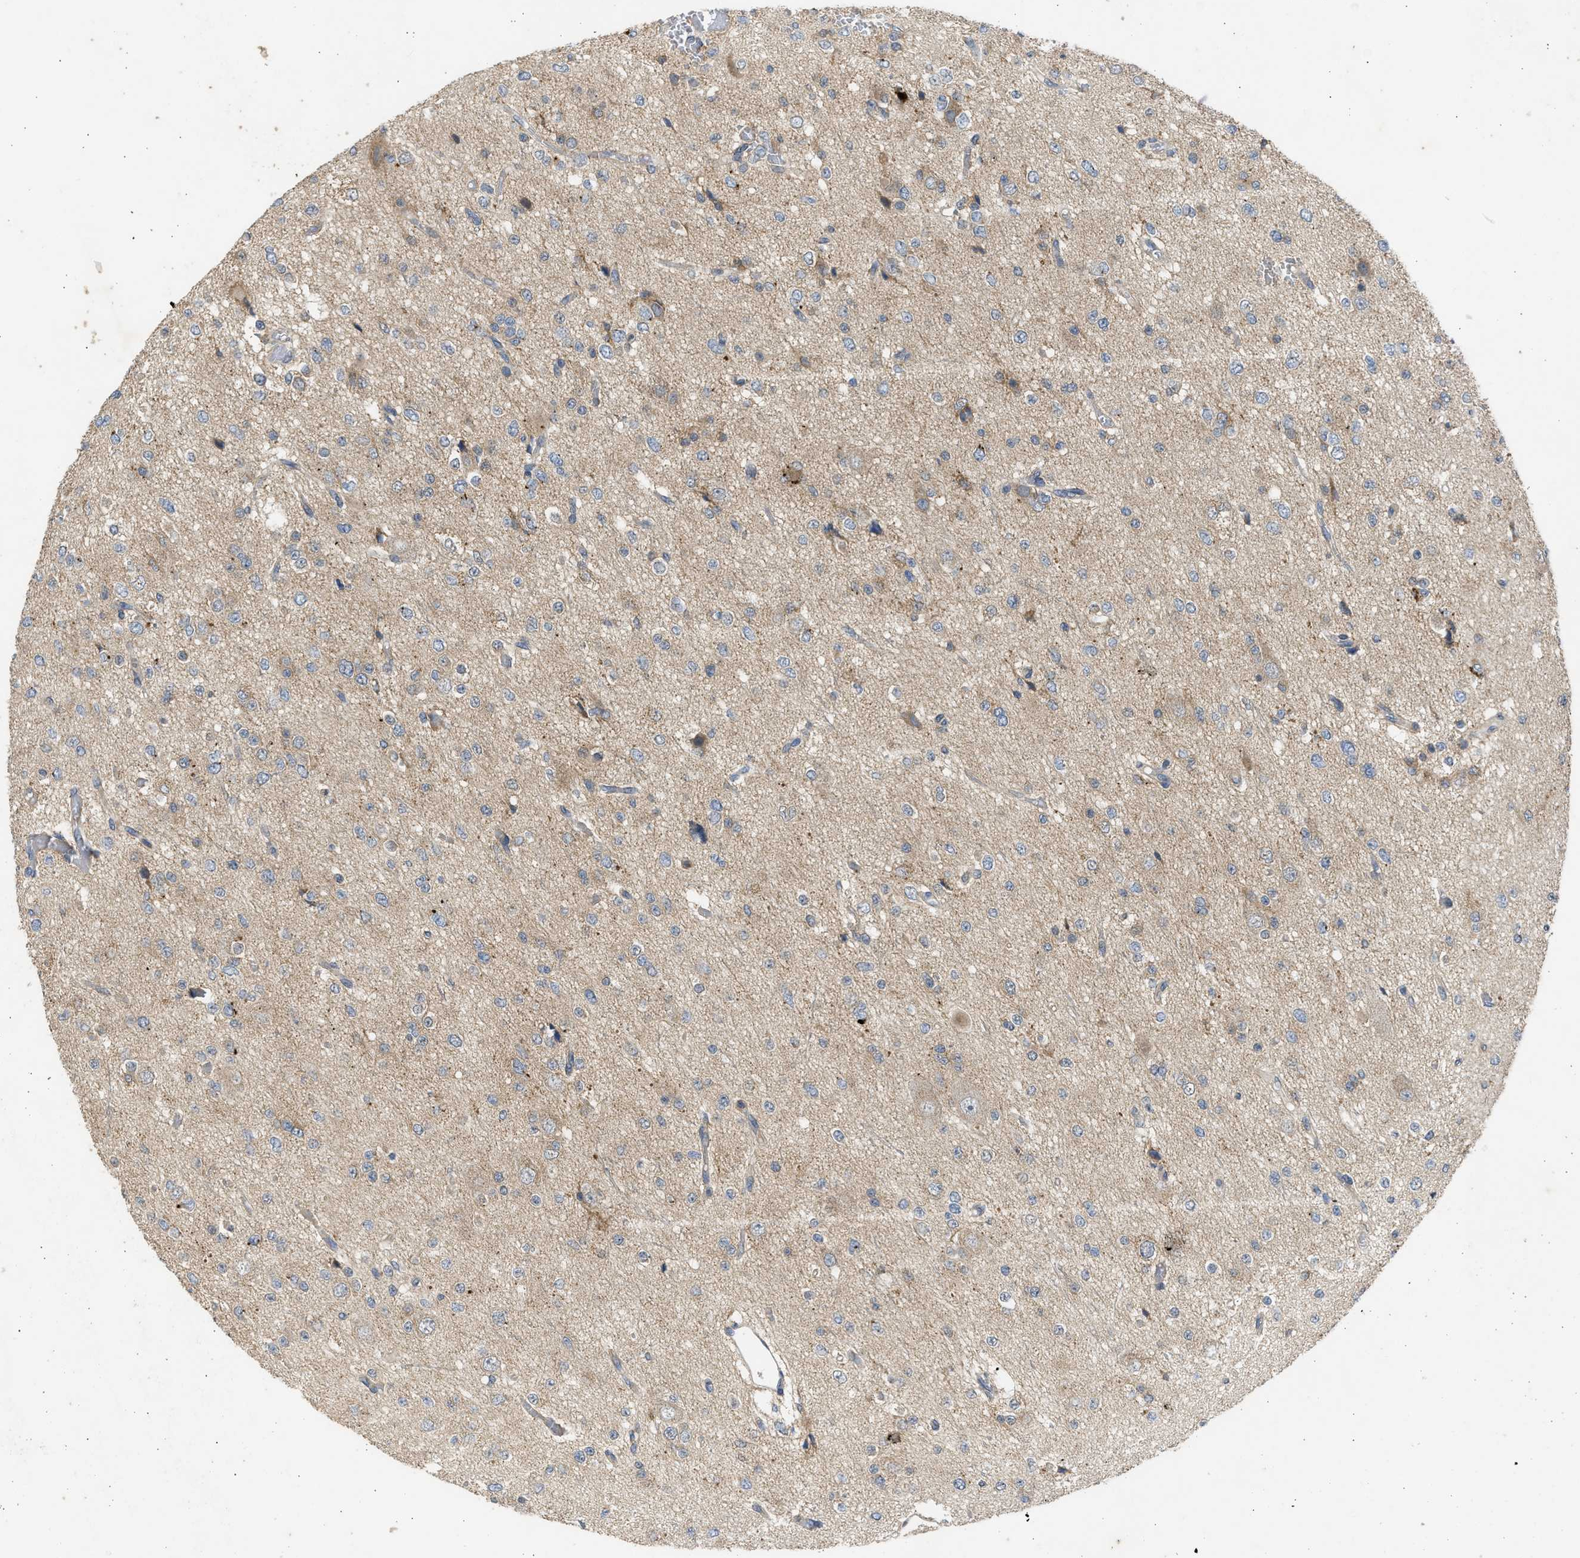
{"staining": {"intensity": "weak", "quantity": "25%-75%", "location": "cytoplasmic/membranous"}, "tissue": "glioma", "cell_type": "Tumor cells", "image_type": "cancer", "snomed": [{"axis": "morphology", "description": "Glioma, malignant, Low grade"}, {"axis": "topography", "description": "Brain"}], "caption": "A brown stain shows weak cytoplasmic/membranous staining of a protein in human low-grade glioma (malignant) tumor cells.", "gene": "CYP1A1", "patient": {"sex": "male", "age": 38}}